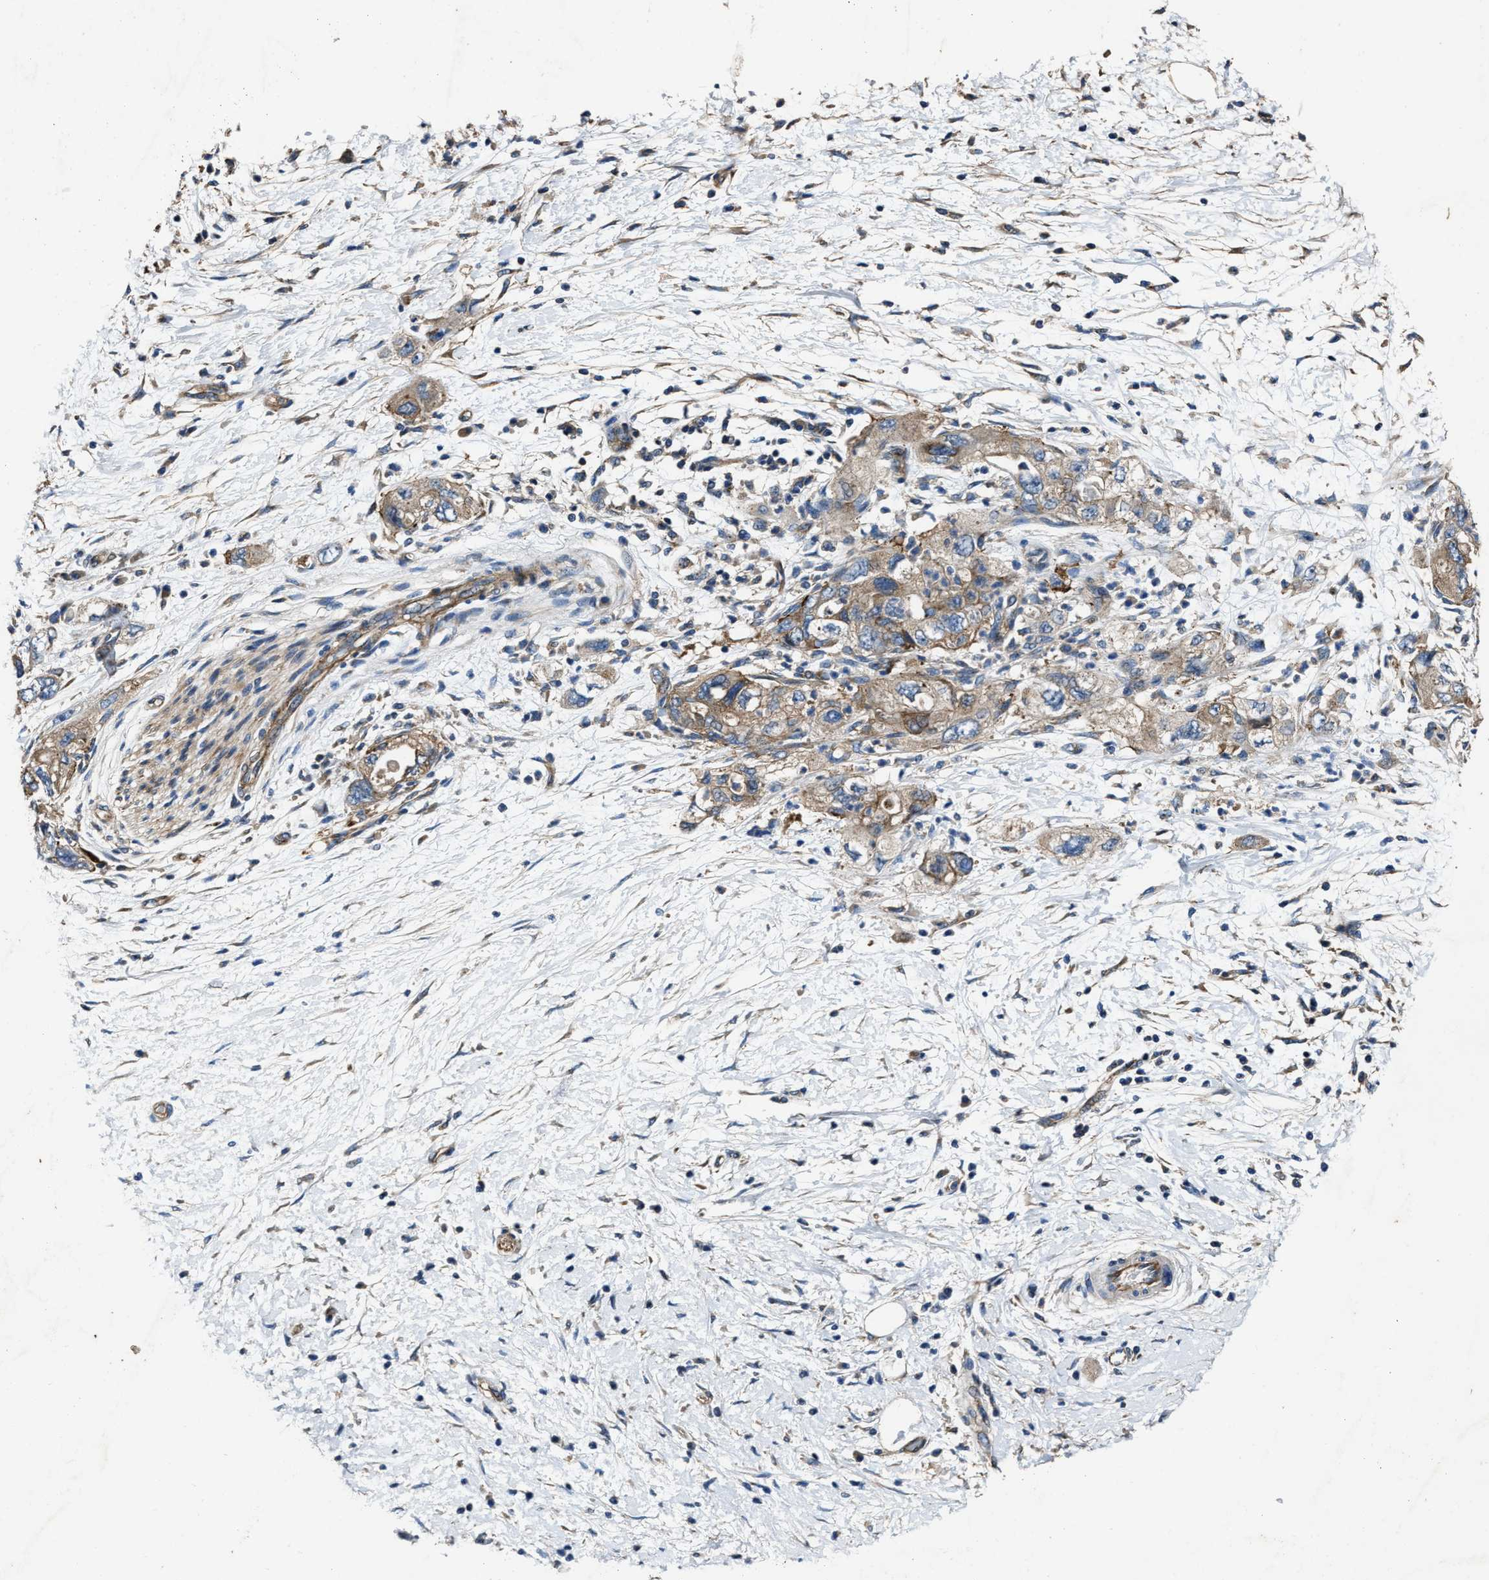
{"staining": {"intensity": "moderate", "quantity": ">75%", "location": "cytoplasmic/membranous"}, "tissue": "pancreatic cancer", "cell_type": "Tumor cells", "image_type": "cancer", "snomed": [{"axis": "morphology", "description": "Adenocarcinoma, NOS"}, {"axis": "topography", "description": "Pancreas"}], "caption": "Pancreatic cancer stained with DAB immunohistochemistry demonstrates medium levels of moderate cytoplasmic/membranous positivity in approximately >75% of tumor cells.", "gene": "PTAR1", "patient": {"sex": "female", "age": 73}}